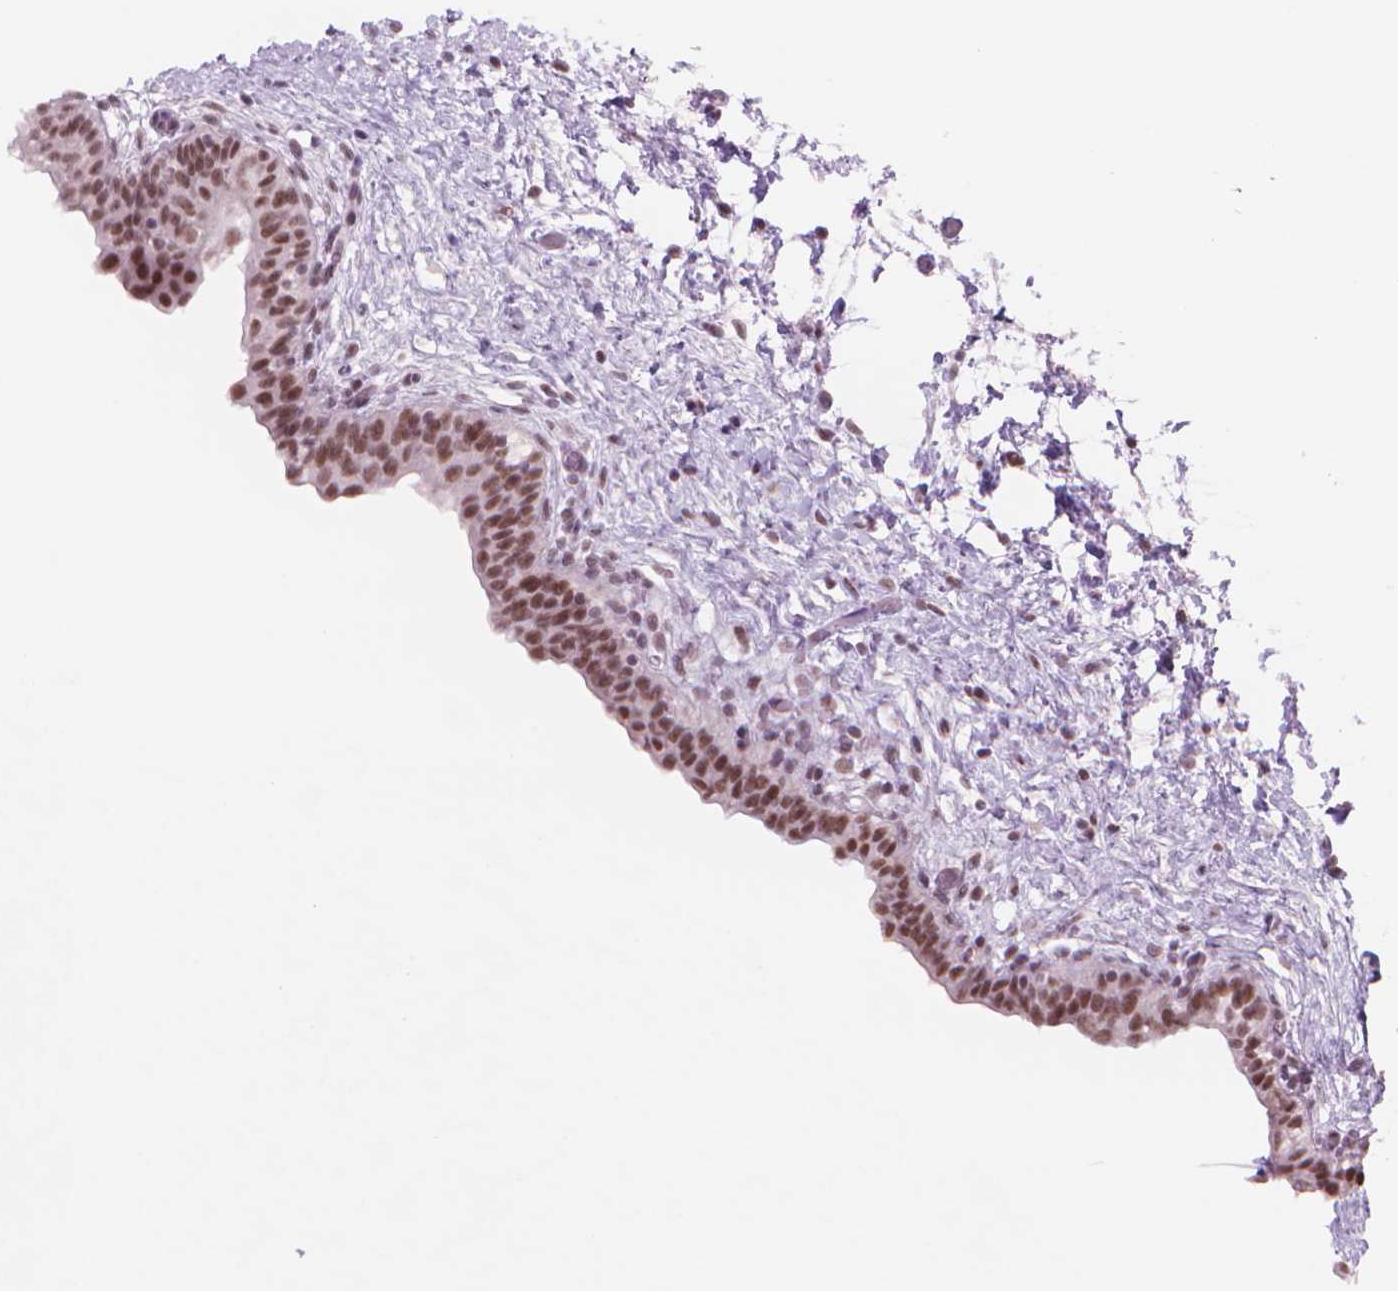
{"staining": {"intensity": "moderate", "quantity": ">75%", "location": "nuclear"}, "tissue": "urinary bladder", "cell_type": "Urothelial cells", "image_type": "normal", "snomed": [{"axis": "morphology", "description": "Normal tissue, NOS"}, {"axis": "topography", "description": "Urinary bladder"}], "caption": "Urinary bladder was stained to show a protein in brown. There is medium levels of moderate nuclear staining in approximately >75% of urothelial cells. (brown staining indicates protein expression, while blue staining denotes nuclei).", "gene": "POLR3D", "patient": {"sex": "male", "age": 69}}